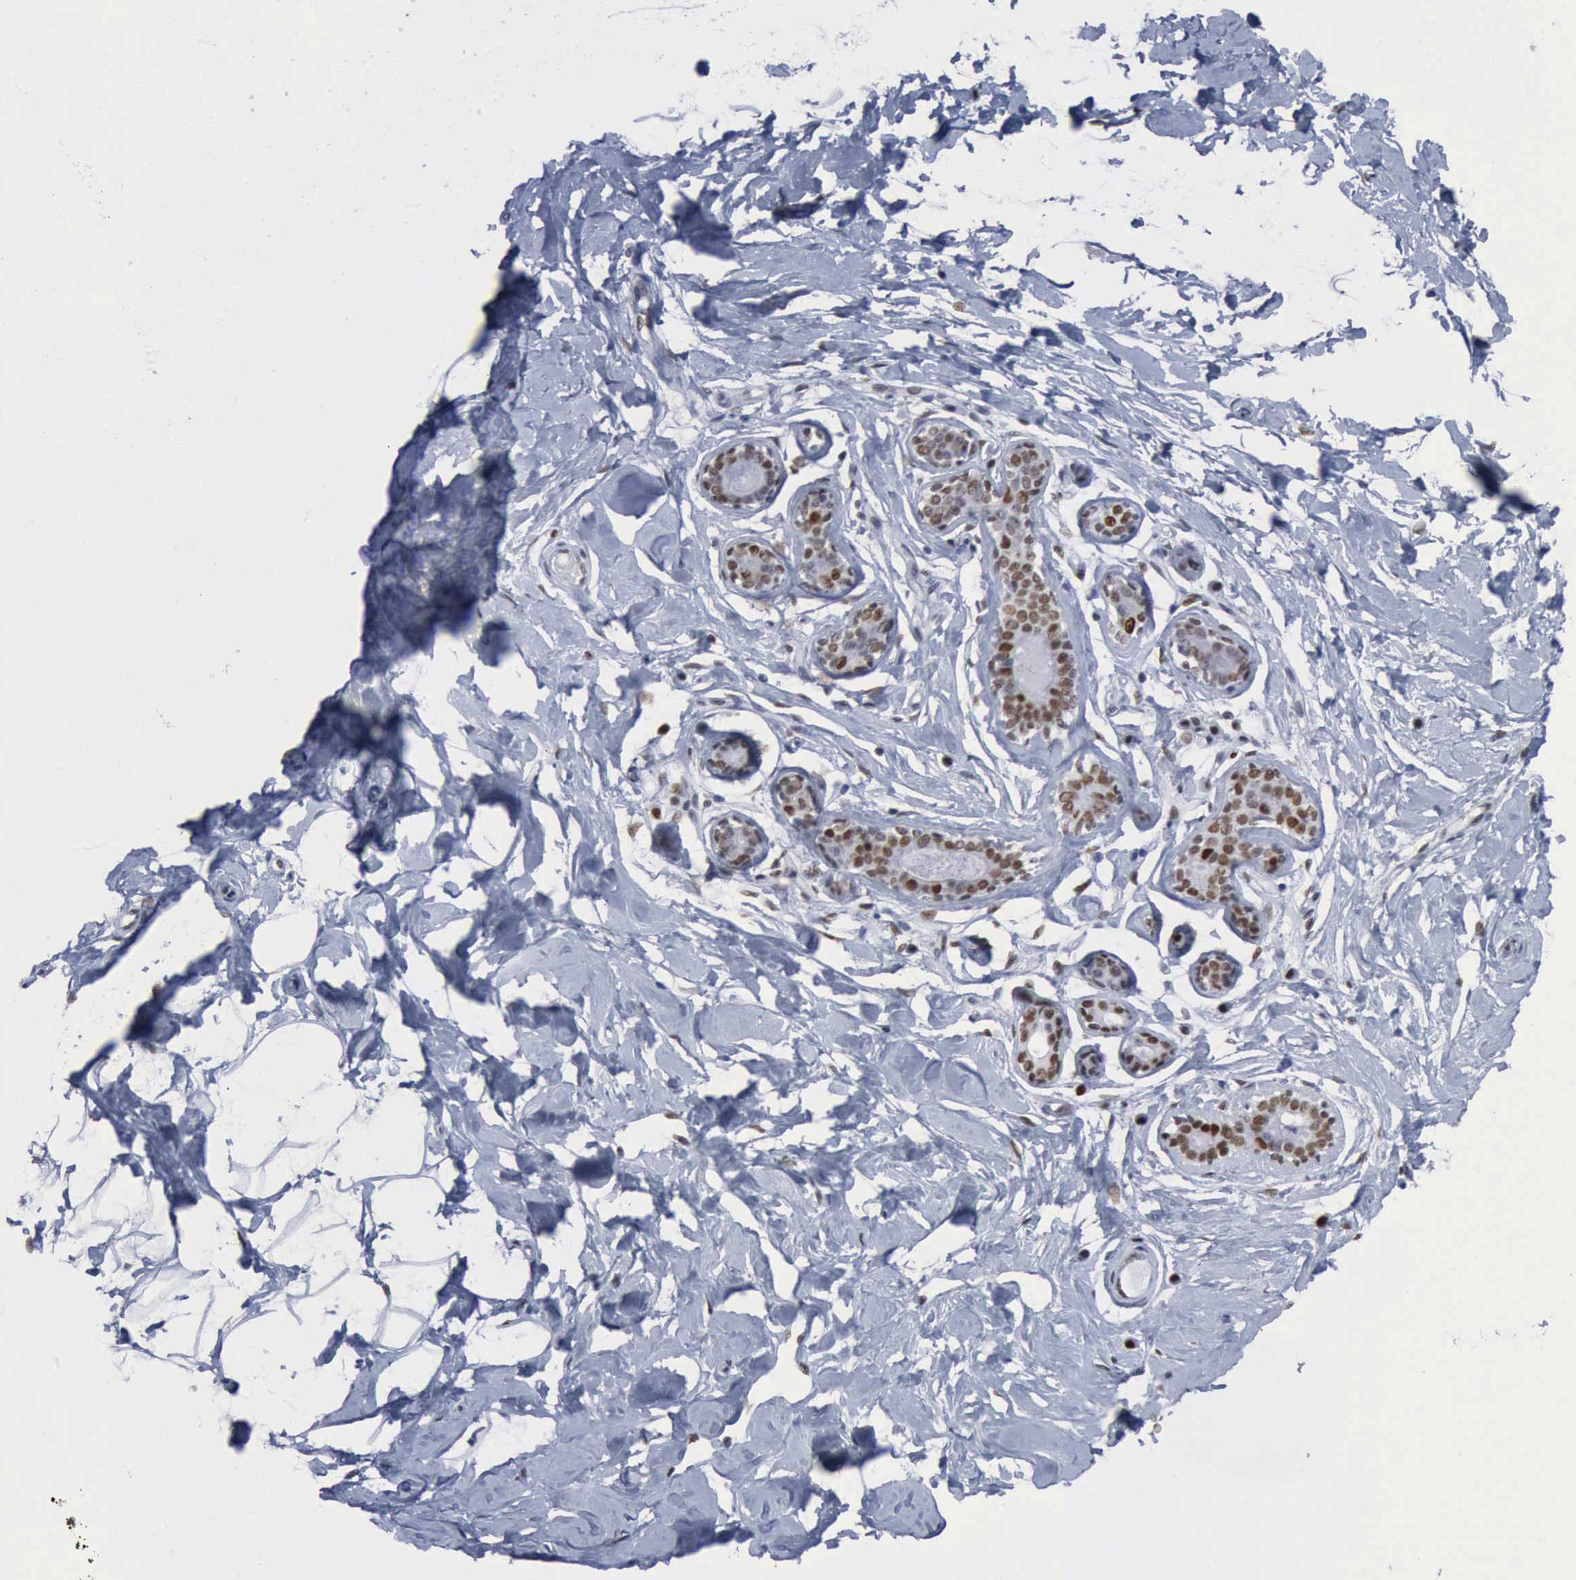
{"staining": {"intensity": "moderate", "quantity": ">75%", "location": "nuclear"}, "tissue": "breast", "cell_type": "Glandular cells", "image_type": "normal", "snomed": [{"axis": "morphology", "description": "Normal tissue, NOS"}, {"axis": "topography", "description": "Breast"}], "caption": "Immunohistochemistry micrograph of unremarkable breast: breast stained using immunohistochemistry shows medium levels of moderate protein expression localized specifically in the nuclear of glandular cells, appearing as a nuclear brown color.", "gene": "PCNA", "patient": {"sex": "female", "age": 23}}